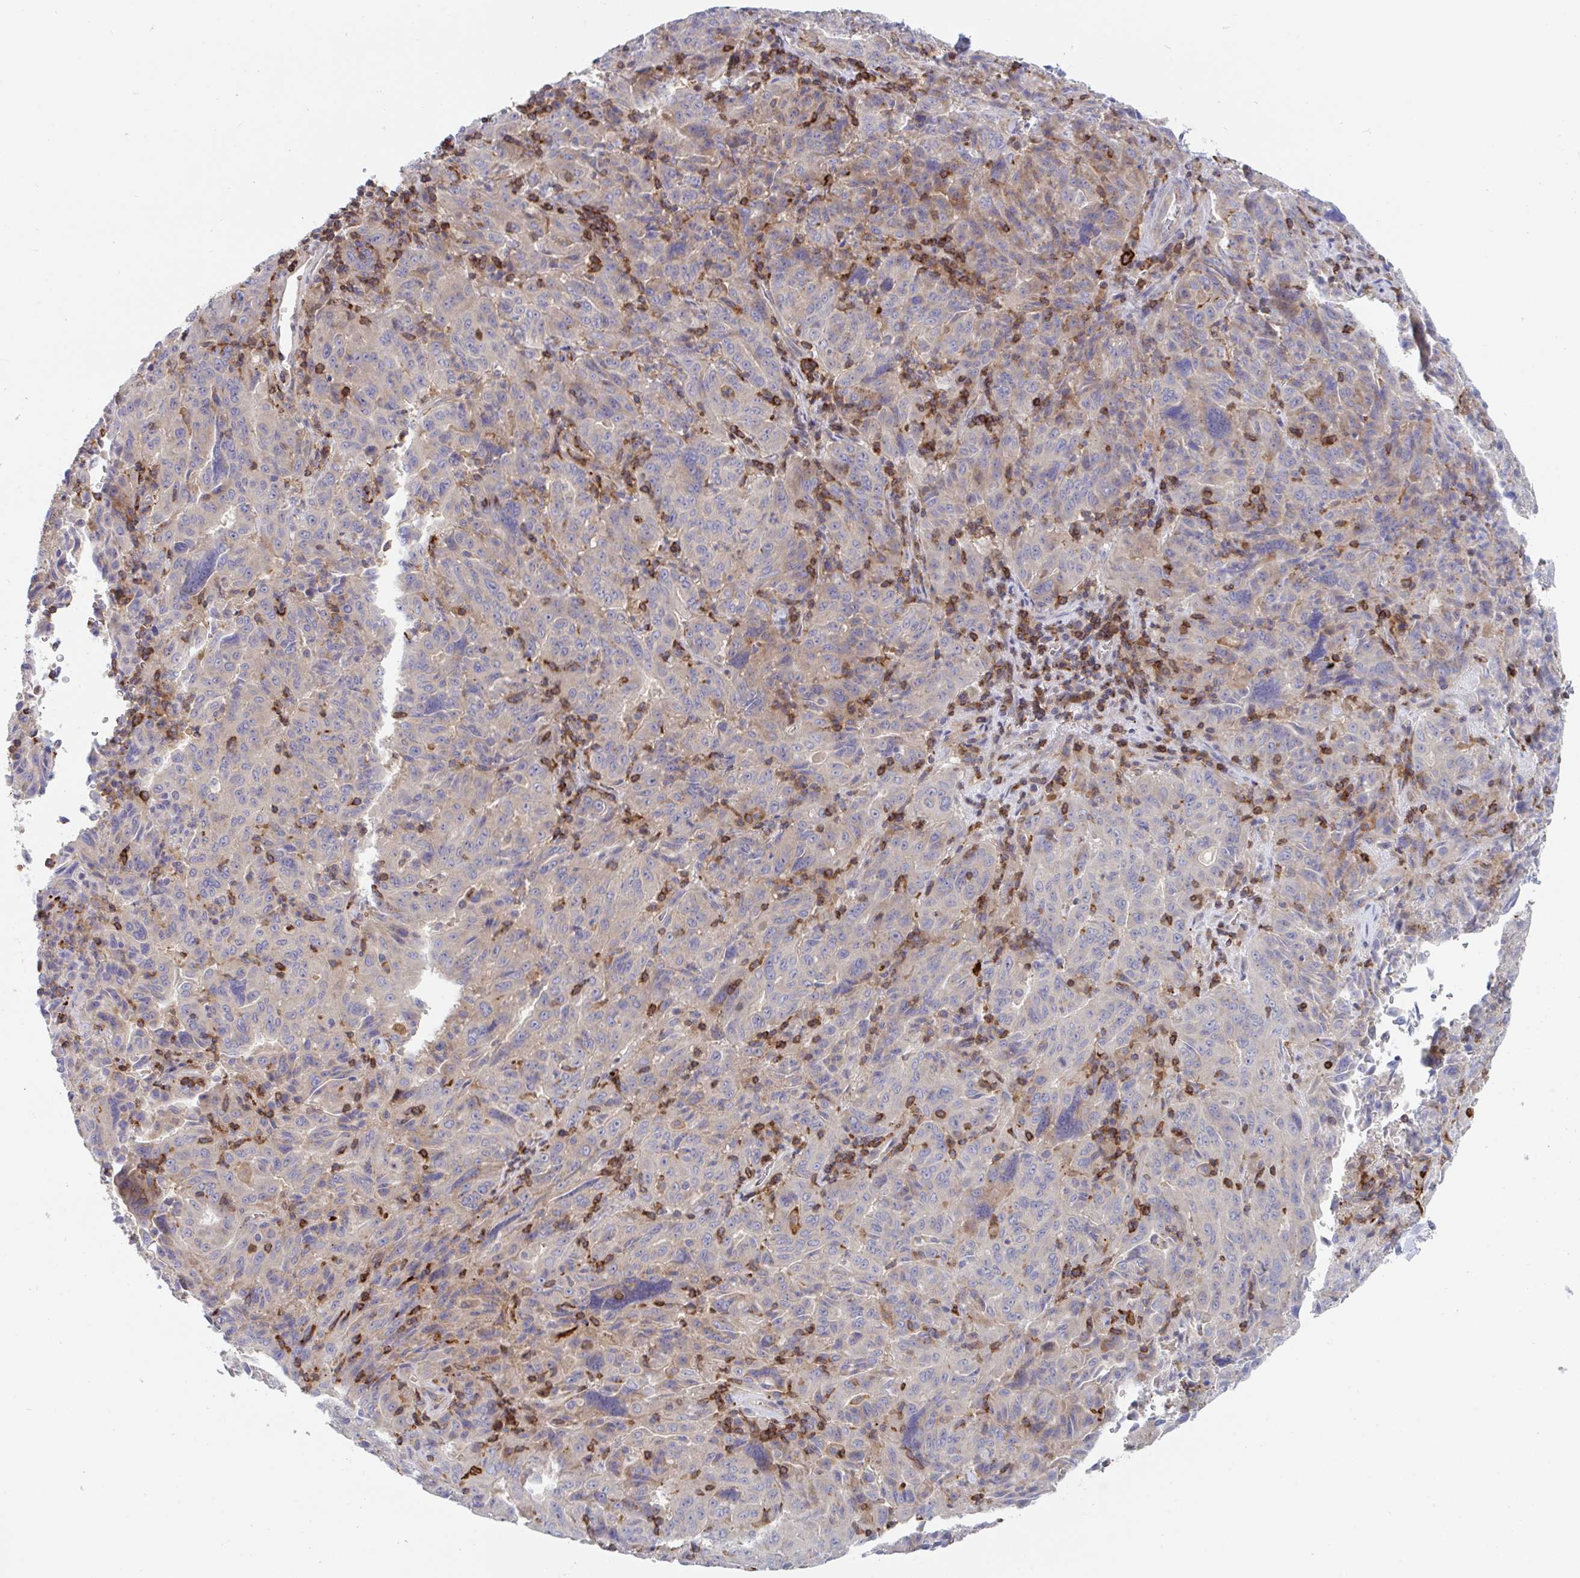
{"staining": {"intensity": "weak", "quantity": "<25%", "location": "cytoplasmic/membranous"}, "tissue": "pancreatic cancer", "cell_type": "Tumor cells", "image_type": "cancer", "snomed": [{"axis": "morphology", "description": "Adenocarcinoma, NOS"}, {"axis": "topography", "description": "Pancreas"}], "caption": "High magnification brightfield microscopy of pancreatic cancer (adenocarcinoma) stained with DAB (brown) and counterstained with hematoxylin (blue): tumor cells show no significant expression. (Immunohistochemistry (ihc), brightfield microscopy, high magnification).", "gene": "FRMD3", "patient": {"sex": "male", "age": 63}}